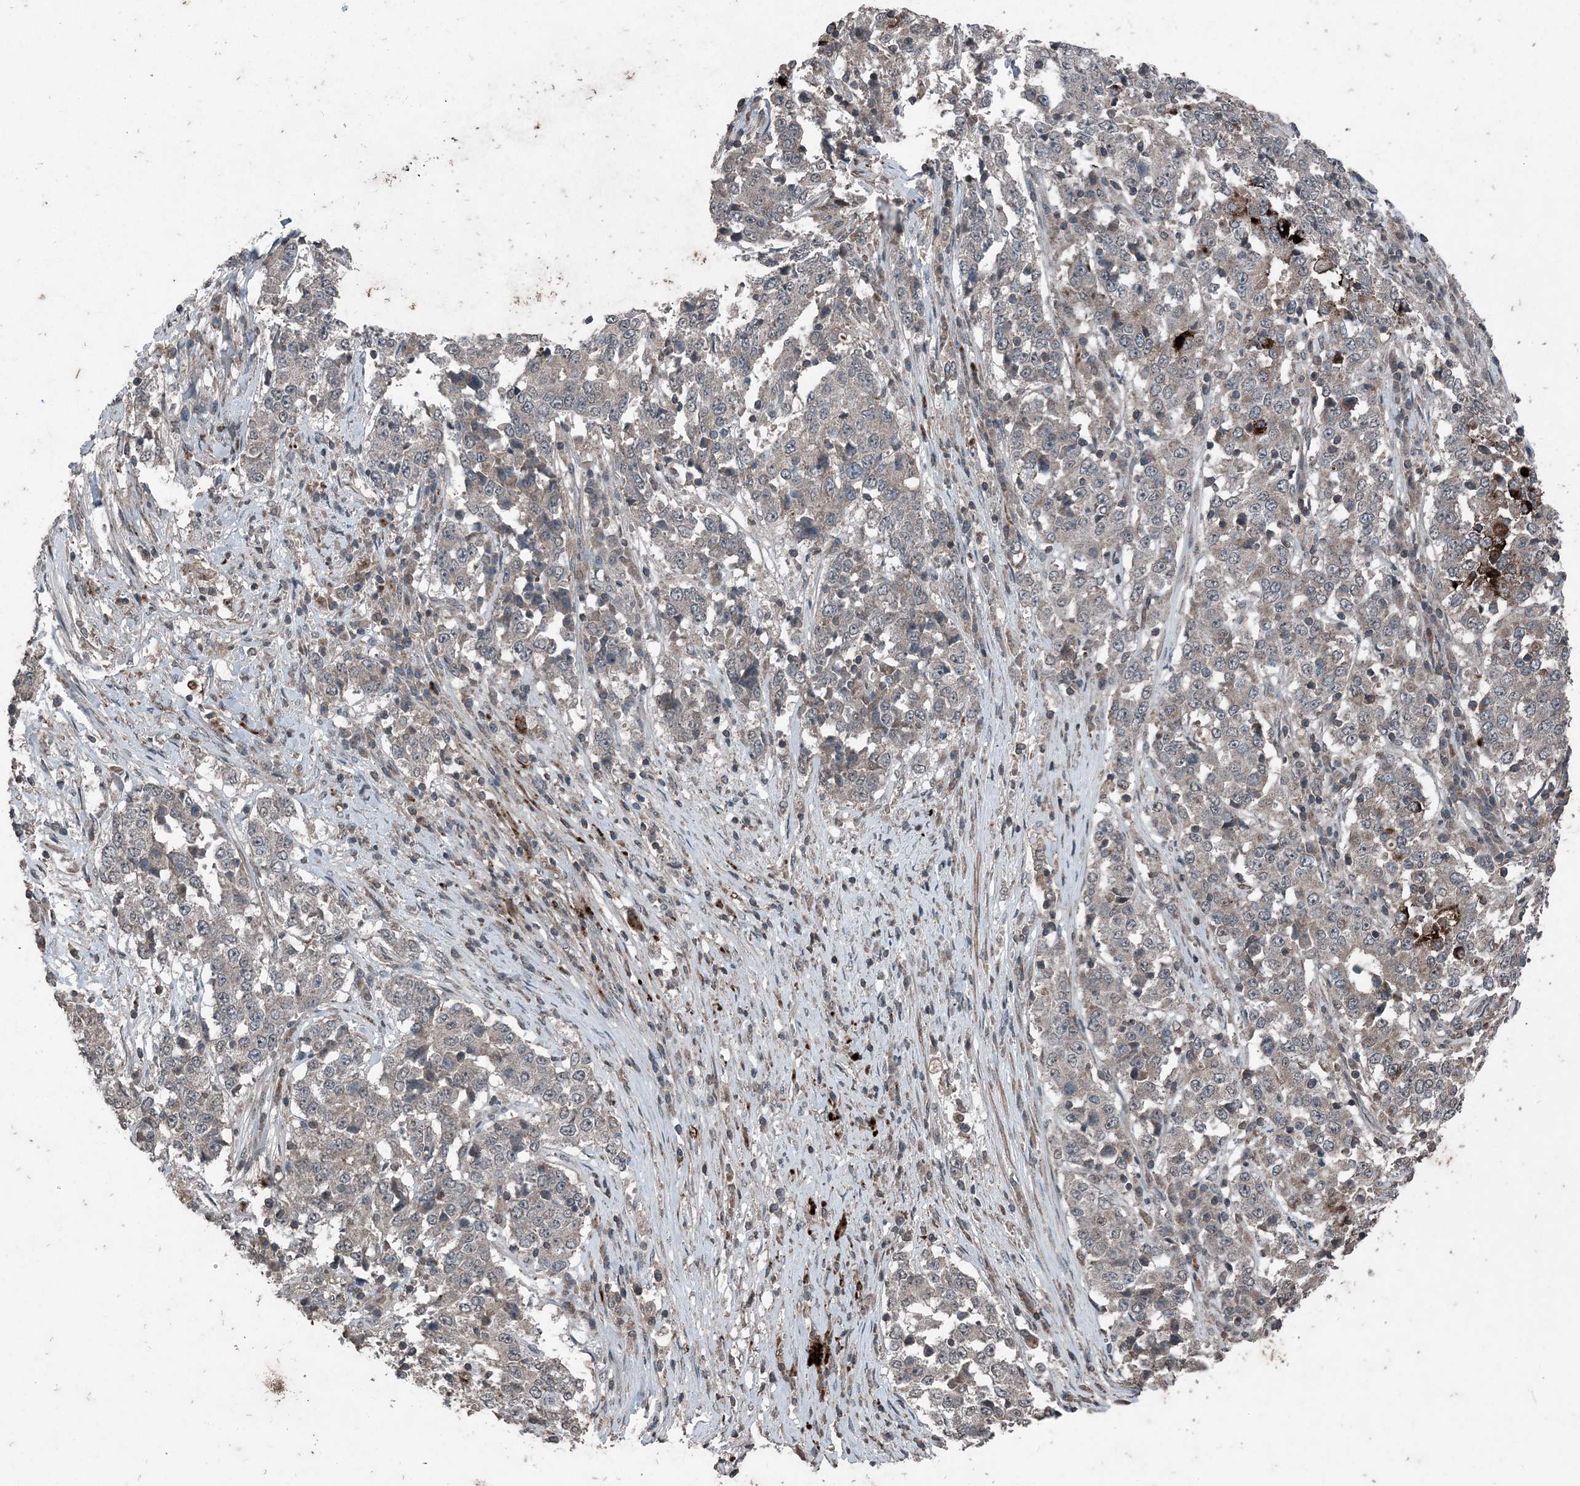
{"staining": {"intensity": "negative", "quantity": "none", "location": "none"}, "tissue": "stomach cancer", "cell_type": "Tumor cells", "image_type": "cancer", "snomed": [{"axis": "morphology", "description": "Adenocarcinoma, NOS"}, {"axis": "topography", "description": "Stomach"}], "caption": "Tumor cells show no significant expression in stomach adenocarcinoma.", "gene": "CFL1", "patient": {"sex": "male", "age": 59}}